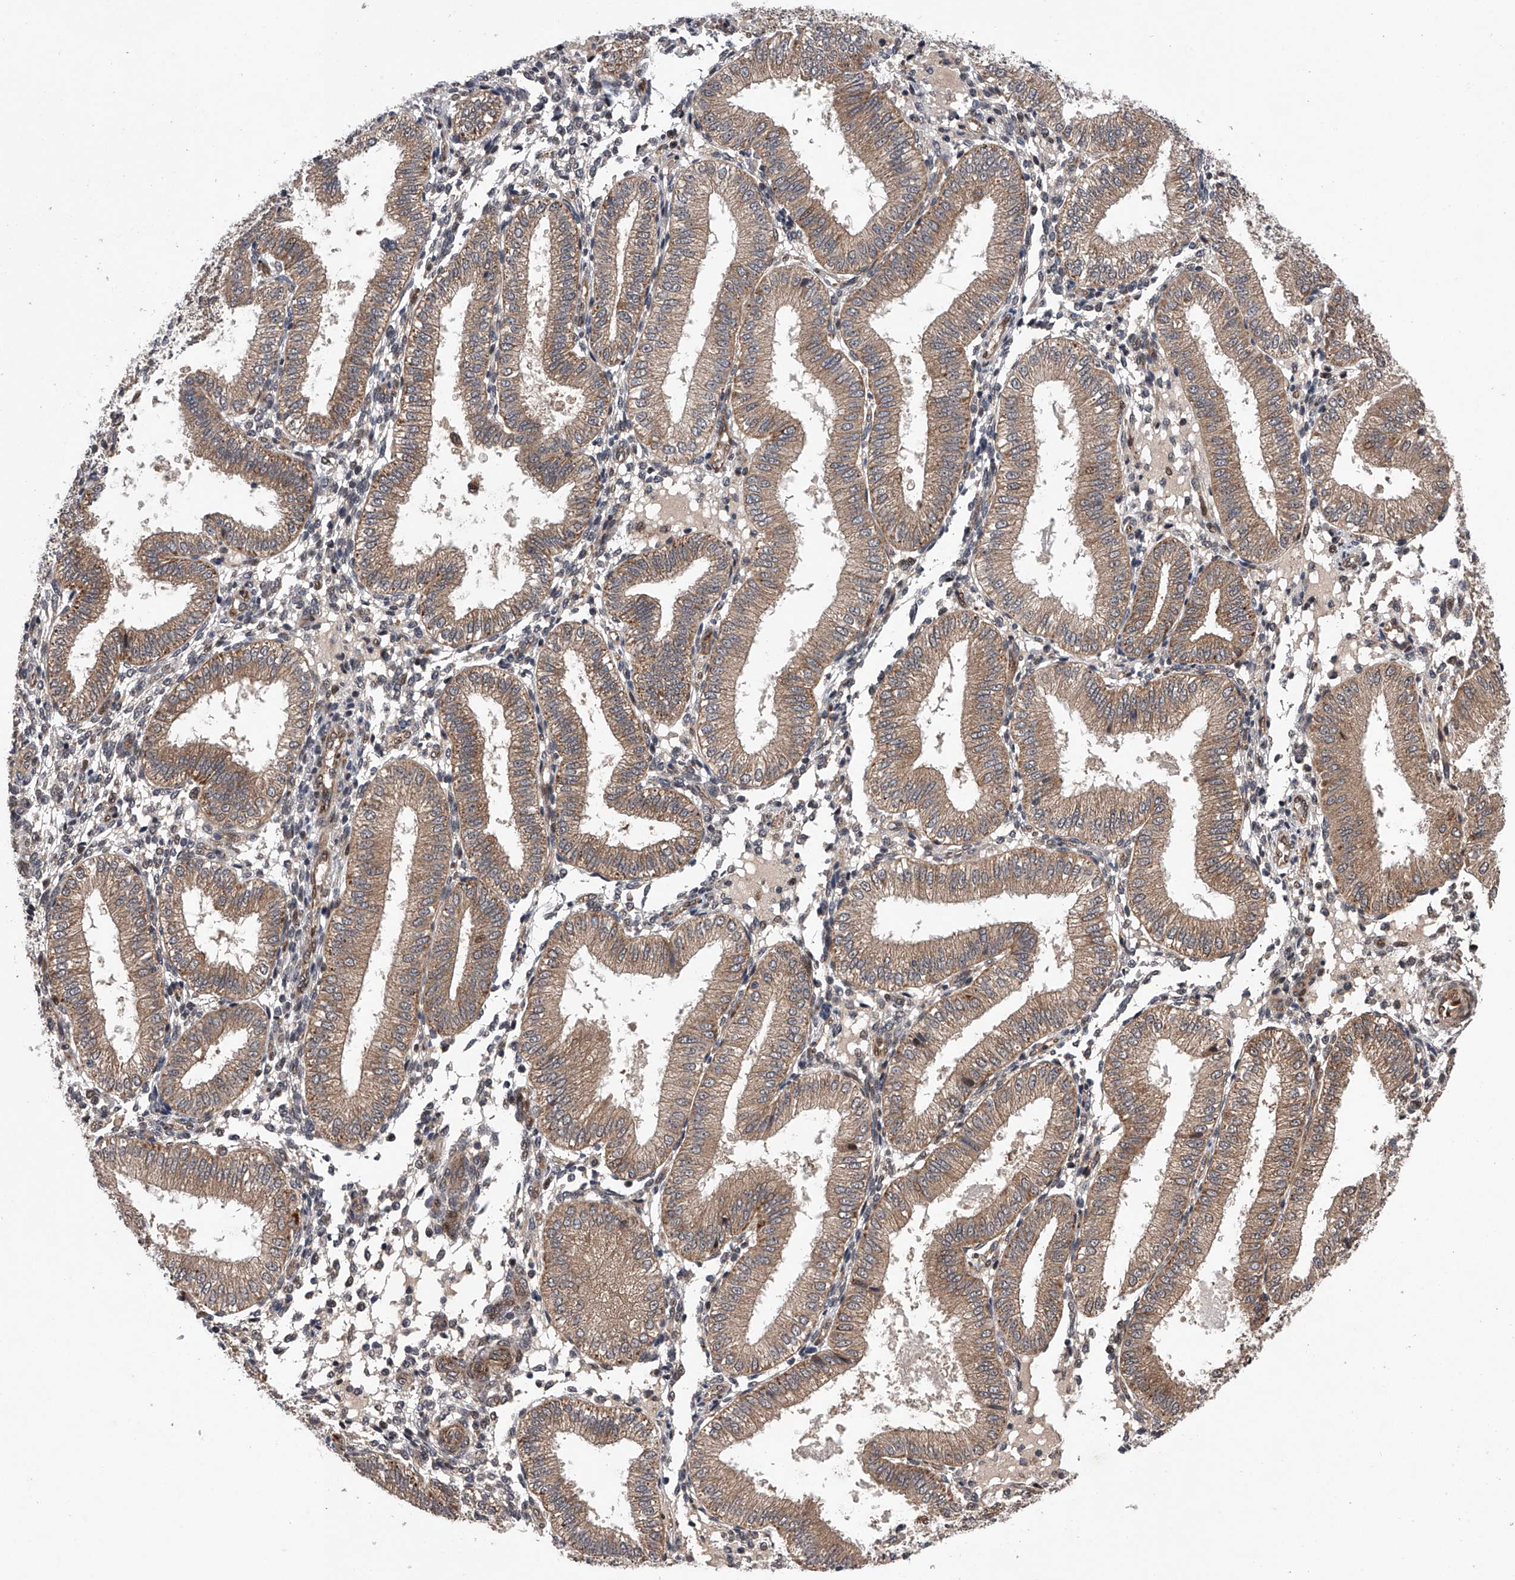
{"staining": {"intensity": "negative", "quantity": "none", "location": "none"}, "tissue": "endometrium", "cell_type": "Cells in endometrial stroma", "image_type": "normal", "snomed": [{"axis": "morphology", "description": "Normal tissue, NOS"}, {"axis": "topography", "description": "Endometrium"}], "caption": "An immunohistochemistry micrograph of normal endometrium is shown. There is no staining in cells in endometrial stroma of endometrium. (DAB (3,3'-diaminobenzidine) IHC with hematoxylin counter stain).", "gene": "MAP3K11", "patient": {"sex": "female", "age": 39}}